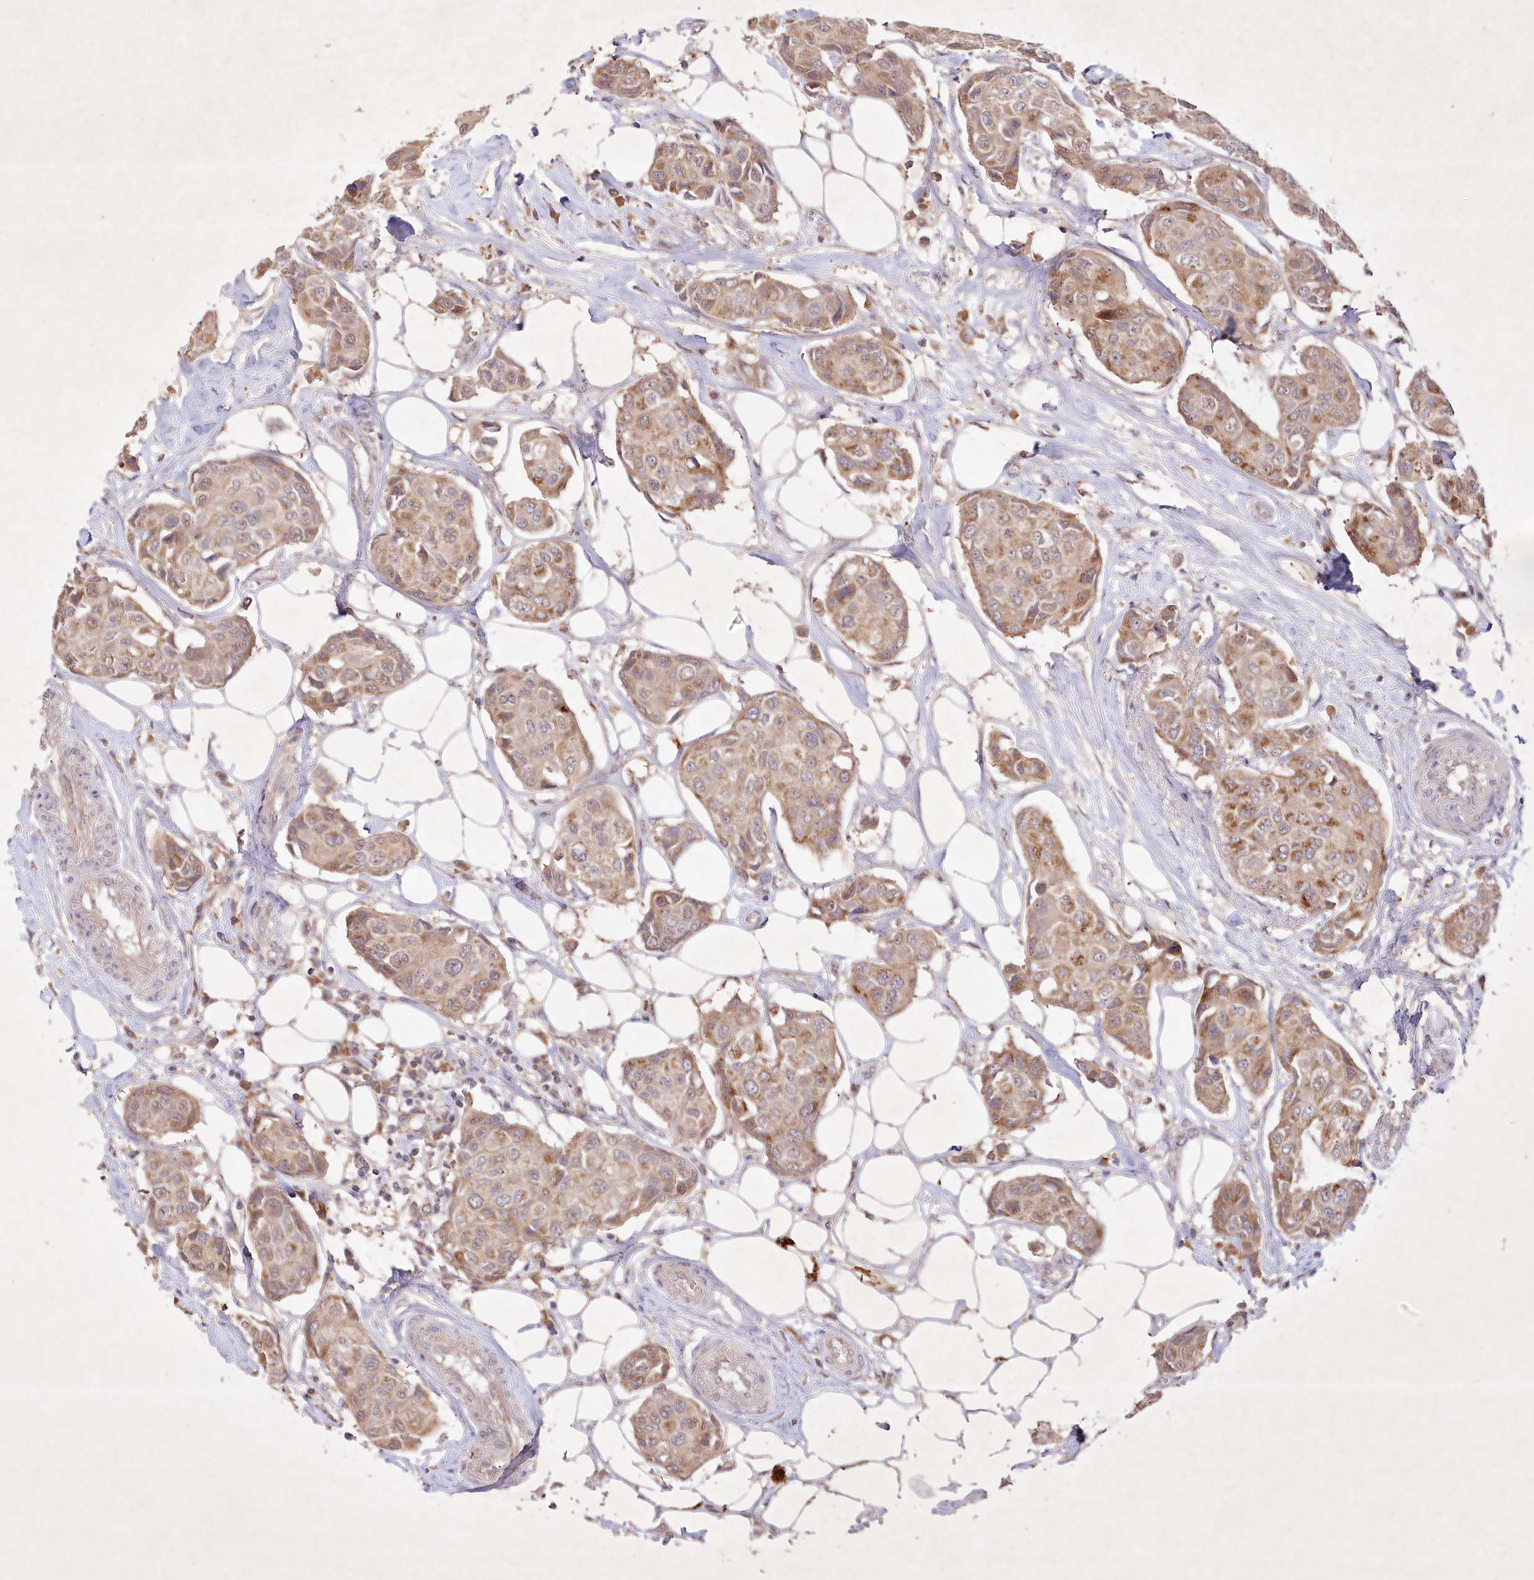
{"staining": {"intensity": "moderate", "quantity": ">75%", "location": "cytoplasmic/membranous"}, "tissue": "breast cancer", "cell_type": "Tumor cells", "image_type": "cancer", "snomed": [{"axis": "morphology", "description": "Duct carcinoma"}, {"axis": "topography", "description": "Breast"}], "caption": "Breast cancer (intraductal carcinoma) stained with a brown dye reveals moderate cytoplasmic/membranous positive positivity in about >75% of tumor cells.", "gene": "IRAK1BP1", "patient": {"sex": "female", "age": 80}}